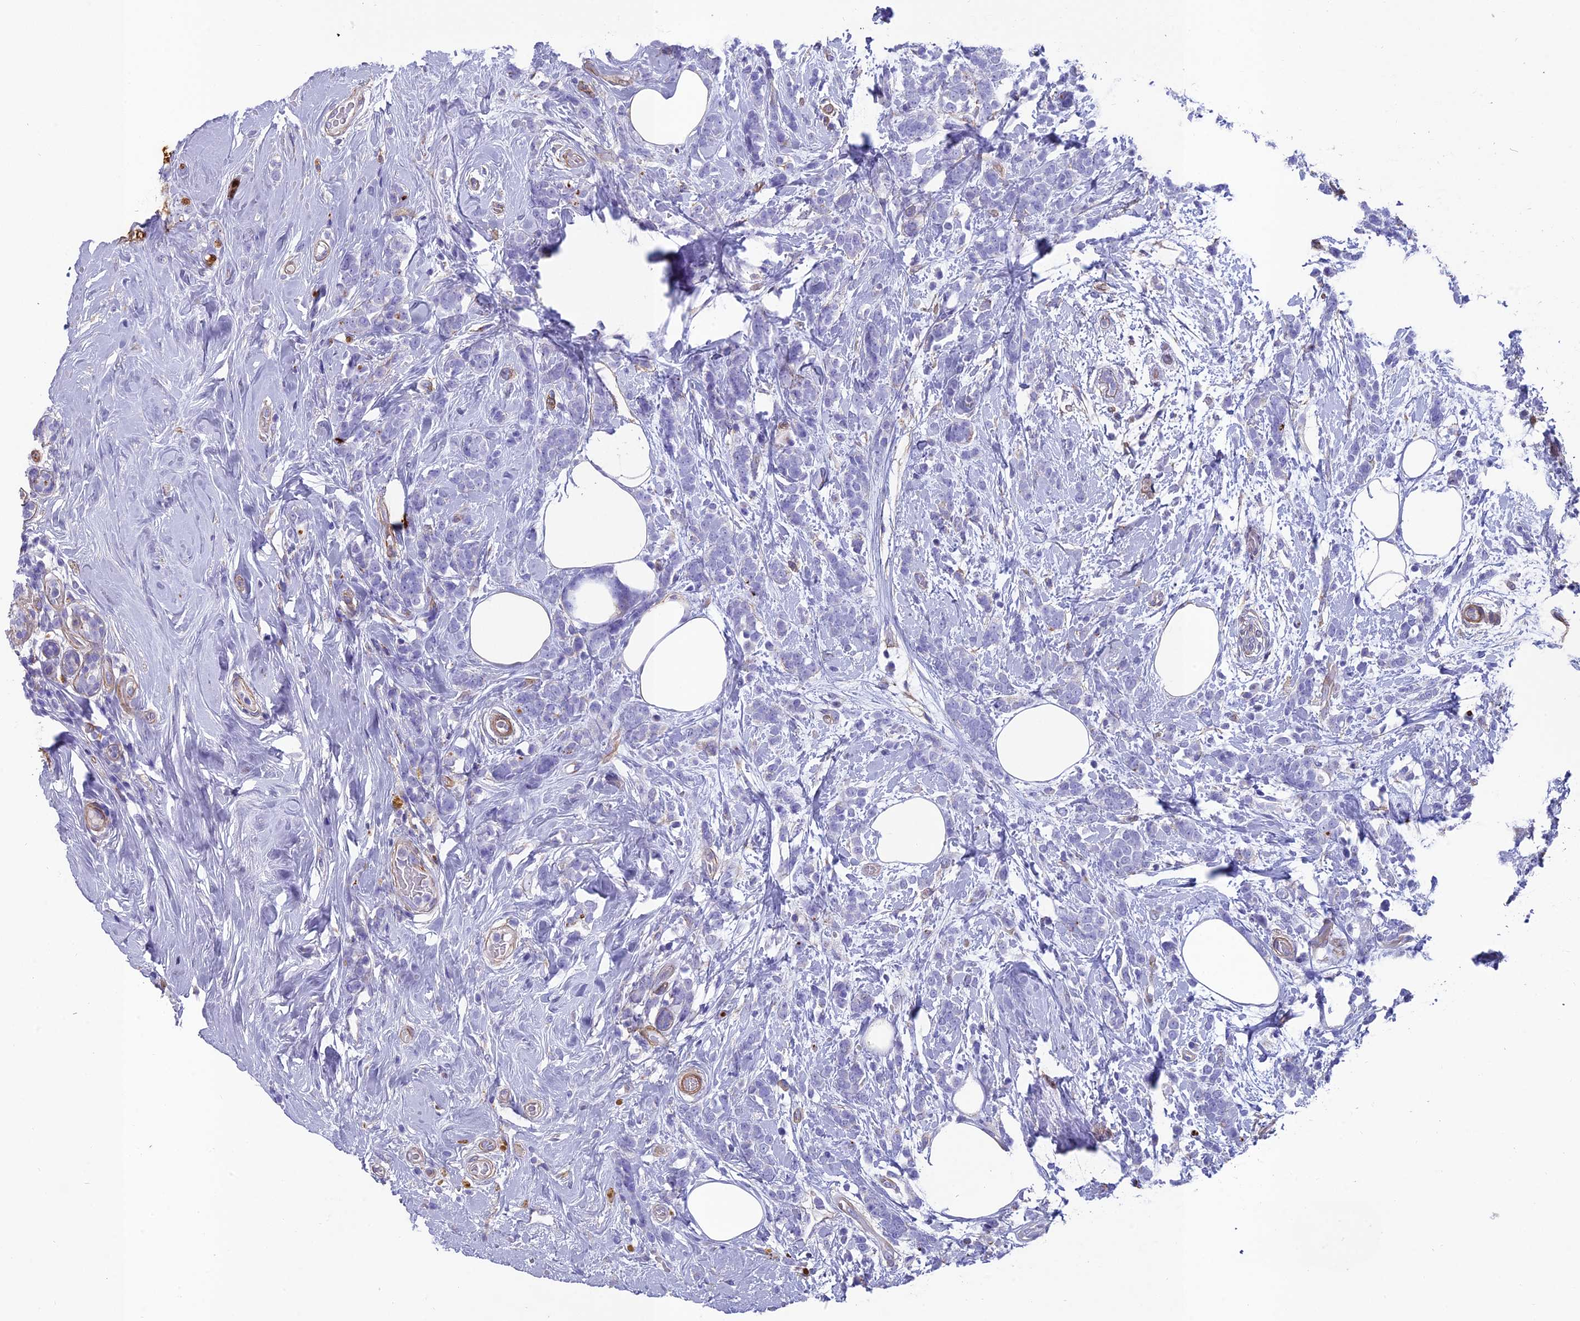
{"staining": {"intensity": "negative", "quantity": "none", "location": "none"}, "tissue": "breast cancer", "cell_type": "Tumor cells", "image_type": "cancer", "snomed": [{"axis": "morphology", "description": "Lobular carcinoma"}, {"axis": "topography", "description": "Breast"}], "caption": "Image shows no significant protein positivity in tumor cells of breast cancer.", "gene": "TNS1", "patient": {"sex": "female", "age": 58}}